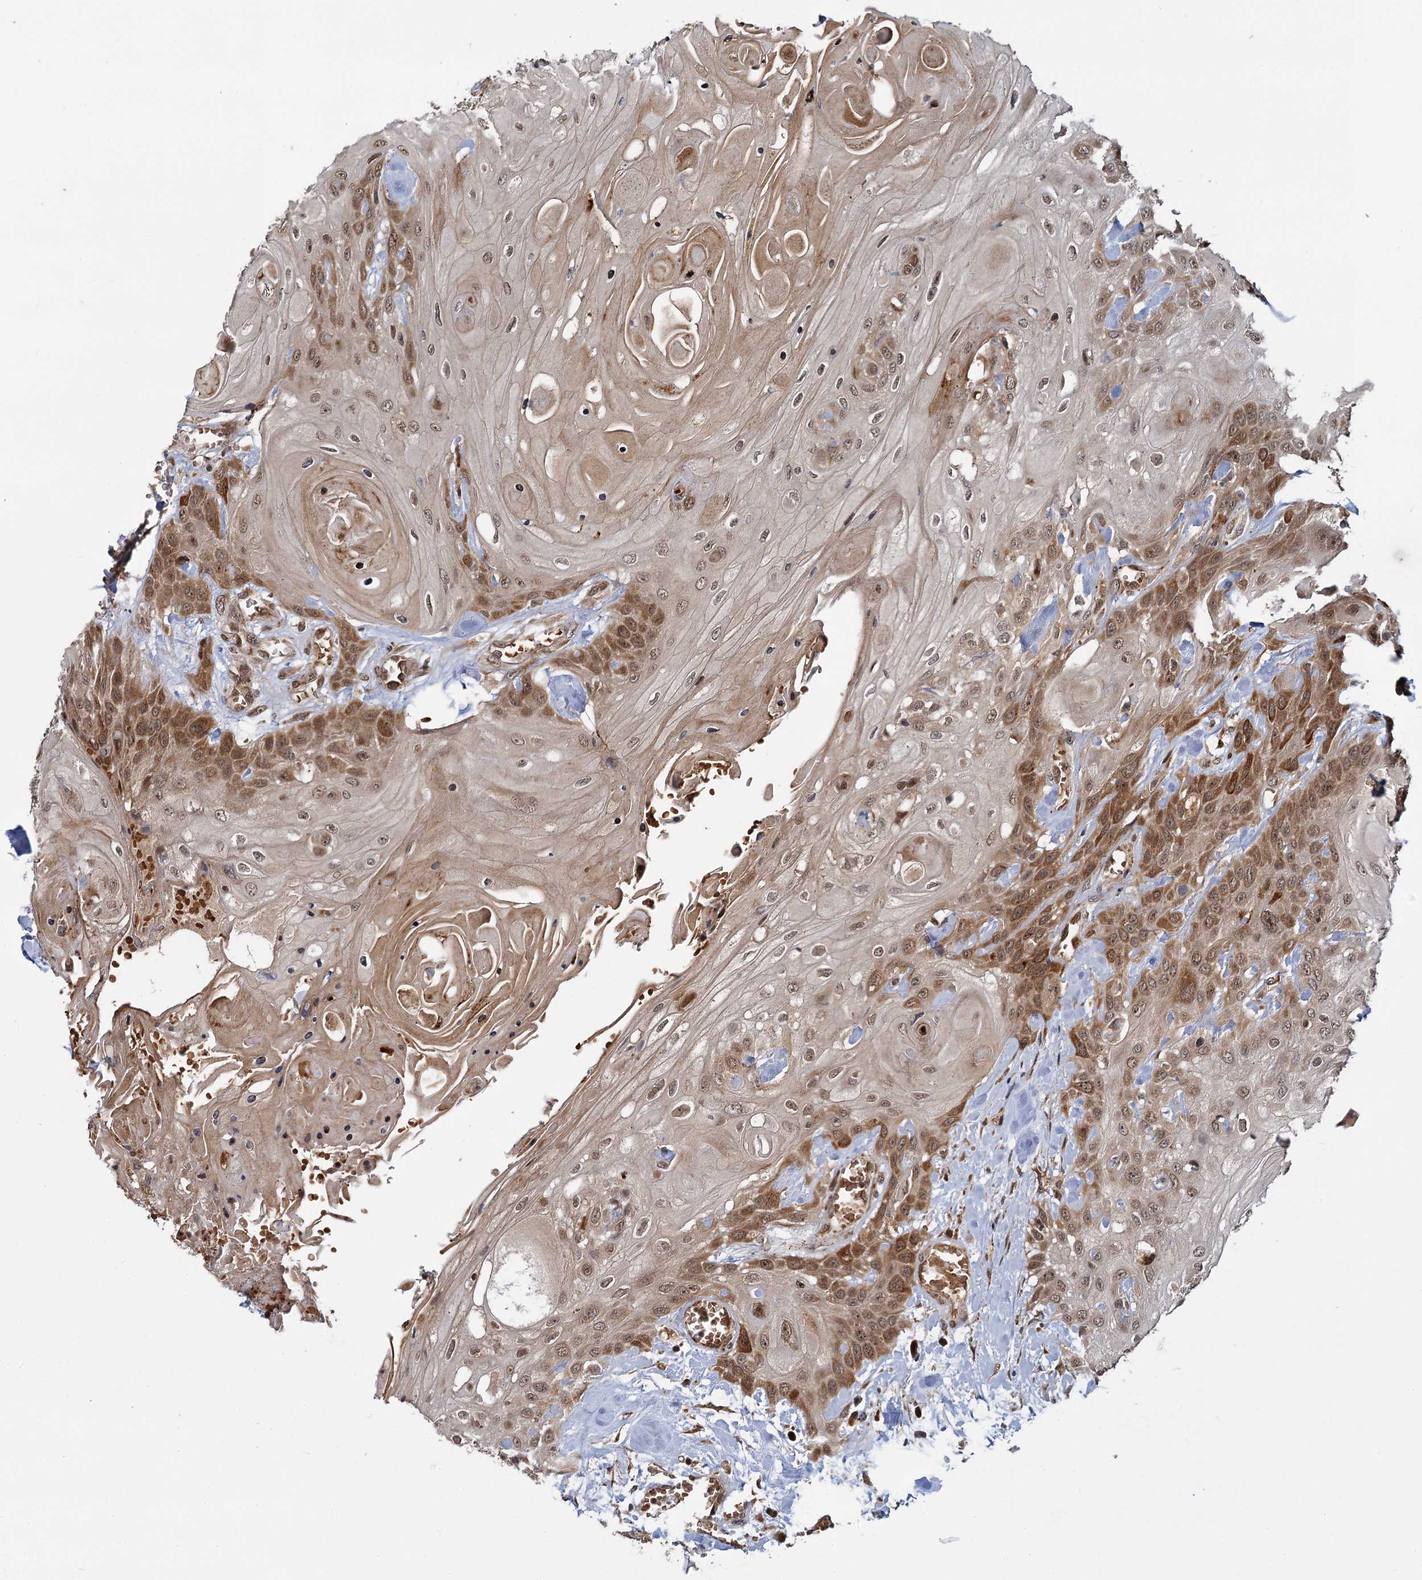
{"staining": {"intensity": "moderate", "quantity": ">75%", "location": "cytoplasmic/membranous"}, "tissue": "head and neck cancer", "cell_type": "Tumor cells", "image_type": "cancer", "snomed": [{"axis": "morphology", "description": "Squamous cell carcinoma, NOS"}, {"axis": "topography", "description": "Head-Neck"}], "caption": "Head and neck cancer (squamous cell carcinoma) was stained to show a protein in brown. There is medium levels of moderate cytoplasmic/membranous staining in about >75% of tumor cells. The protein is stained brown, and the nuclei are stained in blue (DAB IHC with brightfield microscopy, high magnification).", "gene": "APBA2", "patient": {"sex": "female", "age": 43}}